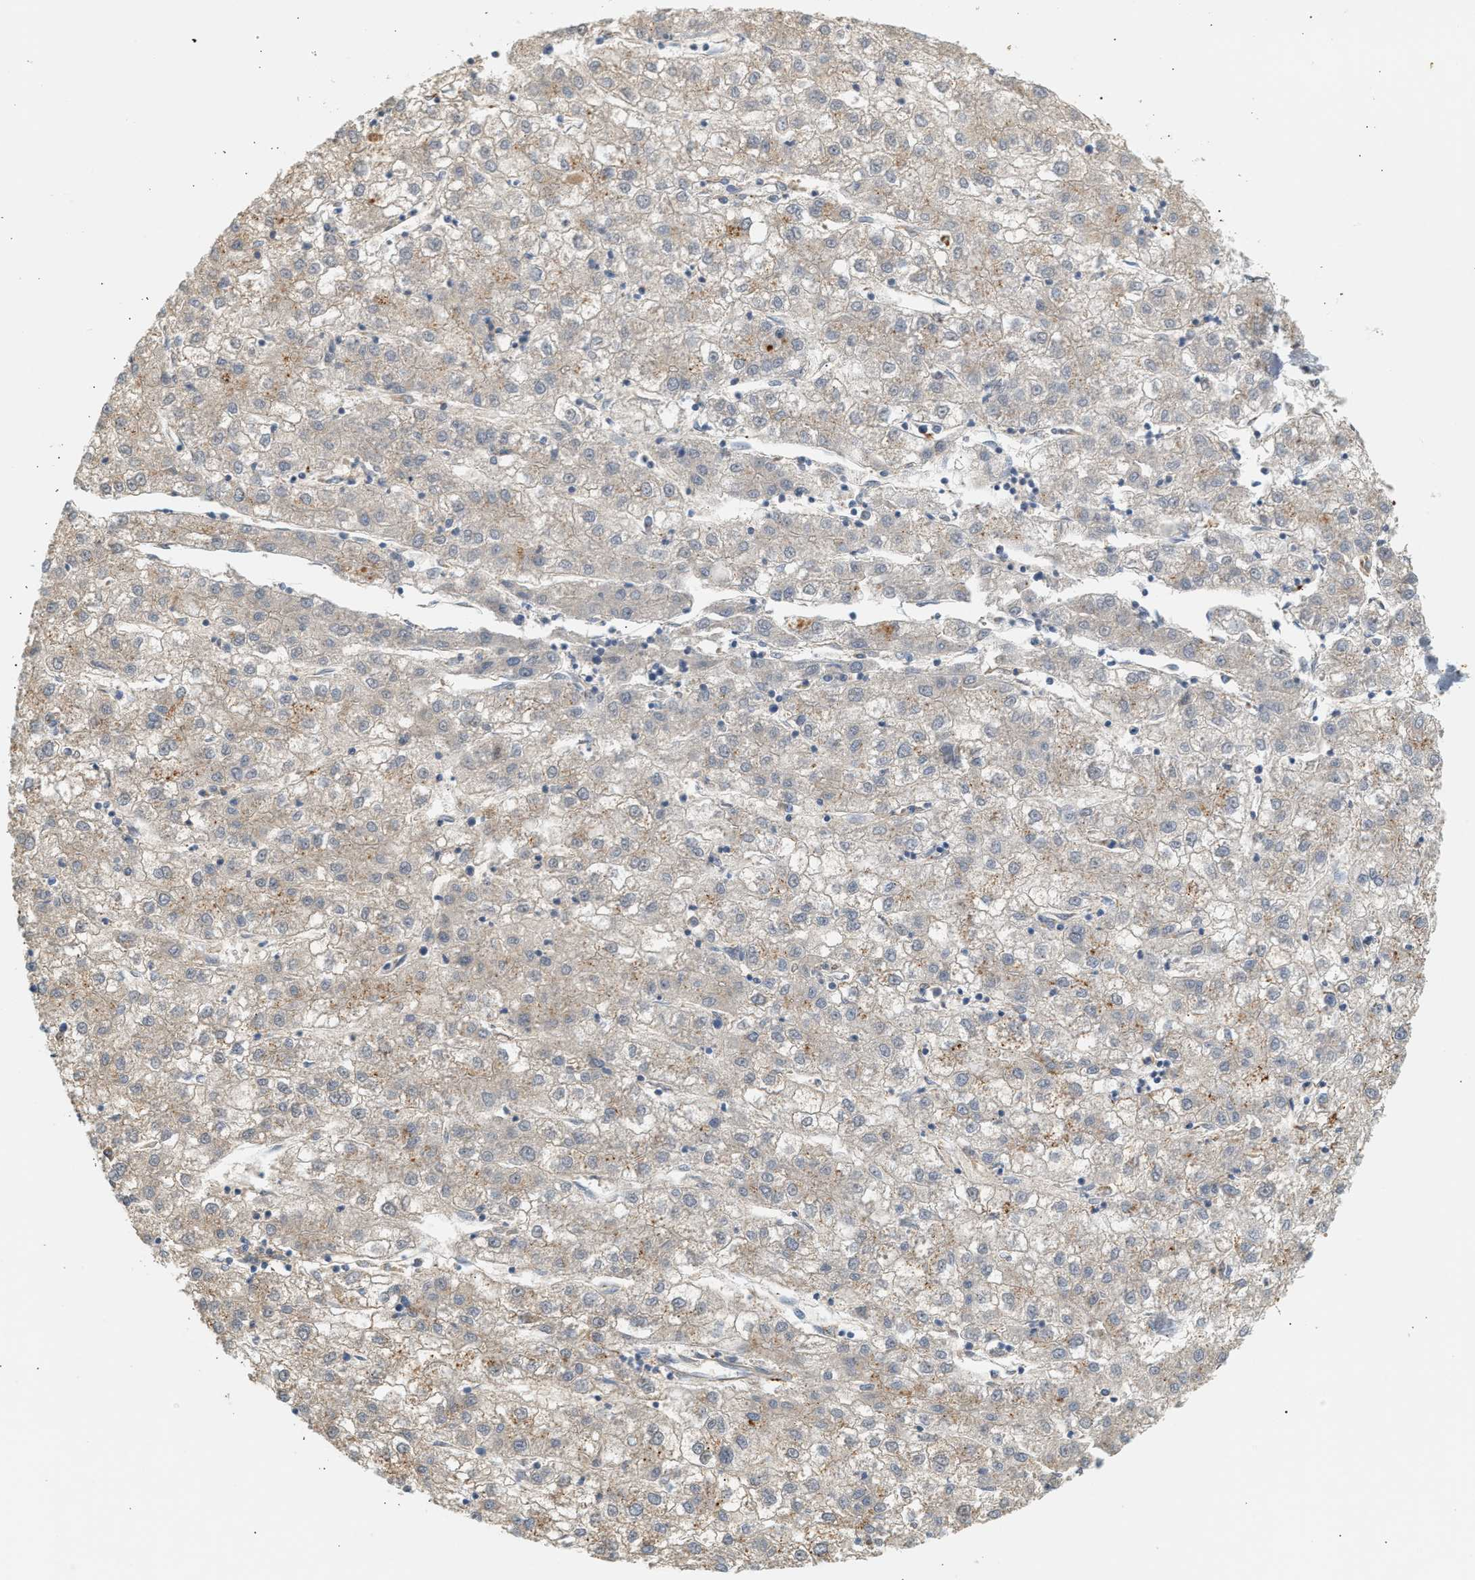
{"staining": {"intensity": "moderate", "quantity": "<25%", "location": "cytoplasmic/membranous"}, "tissue": "liver cancer", "cell_type": "Tumor cells", "image_type": "cancer", "snomed": [{"axis": "morphology", "description": "Carcinoma, Hepatocellular, NOS"}, {"axis": "topography", "description": "Liver"}], "caption": "Protein staining of liver cancer (hepatocellular carcinoma) tissue shows moderate cytoplasmic/membranous staining in about <25% of tumor cells. Nuclei are stained in blue.", "gene": "ENTHD1", "patient": {"sex": "male", "age": 72}}